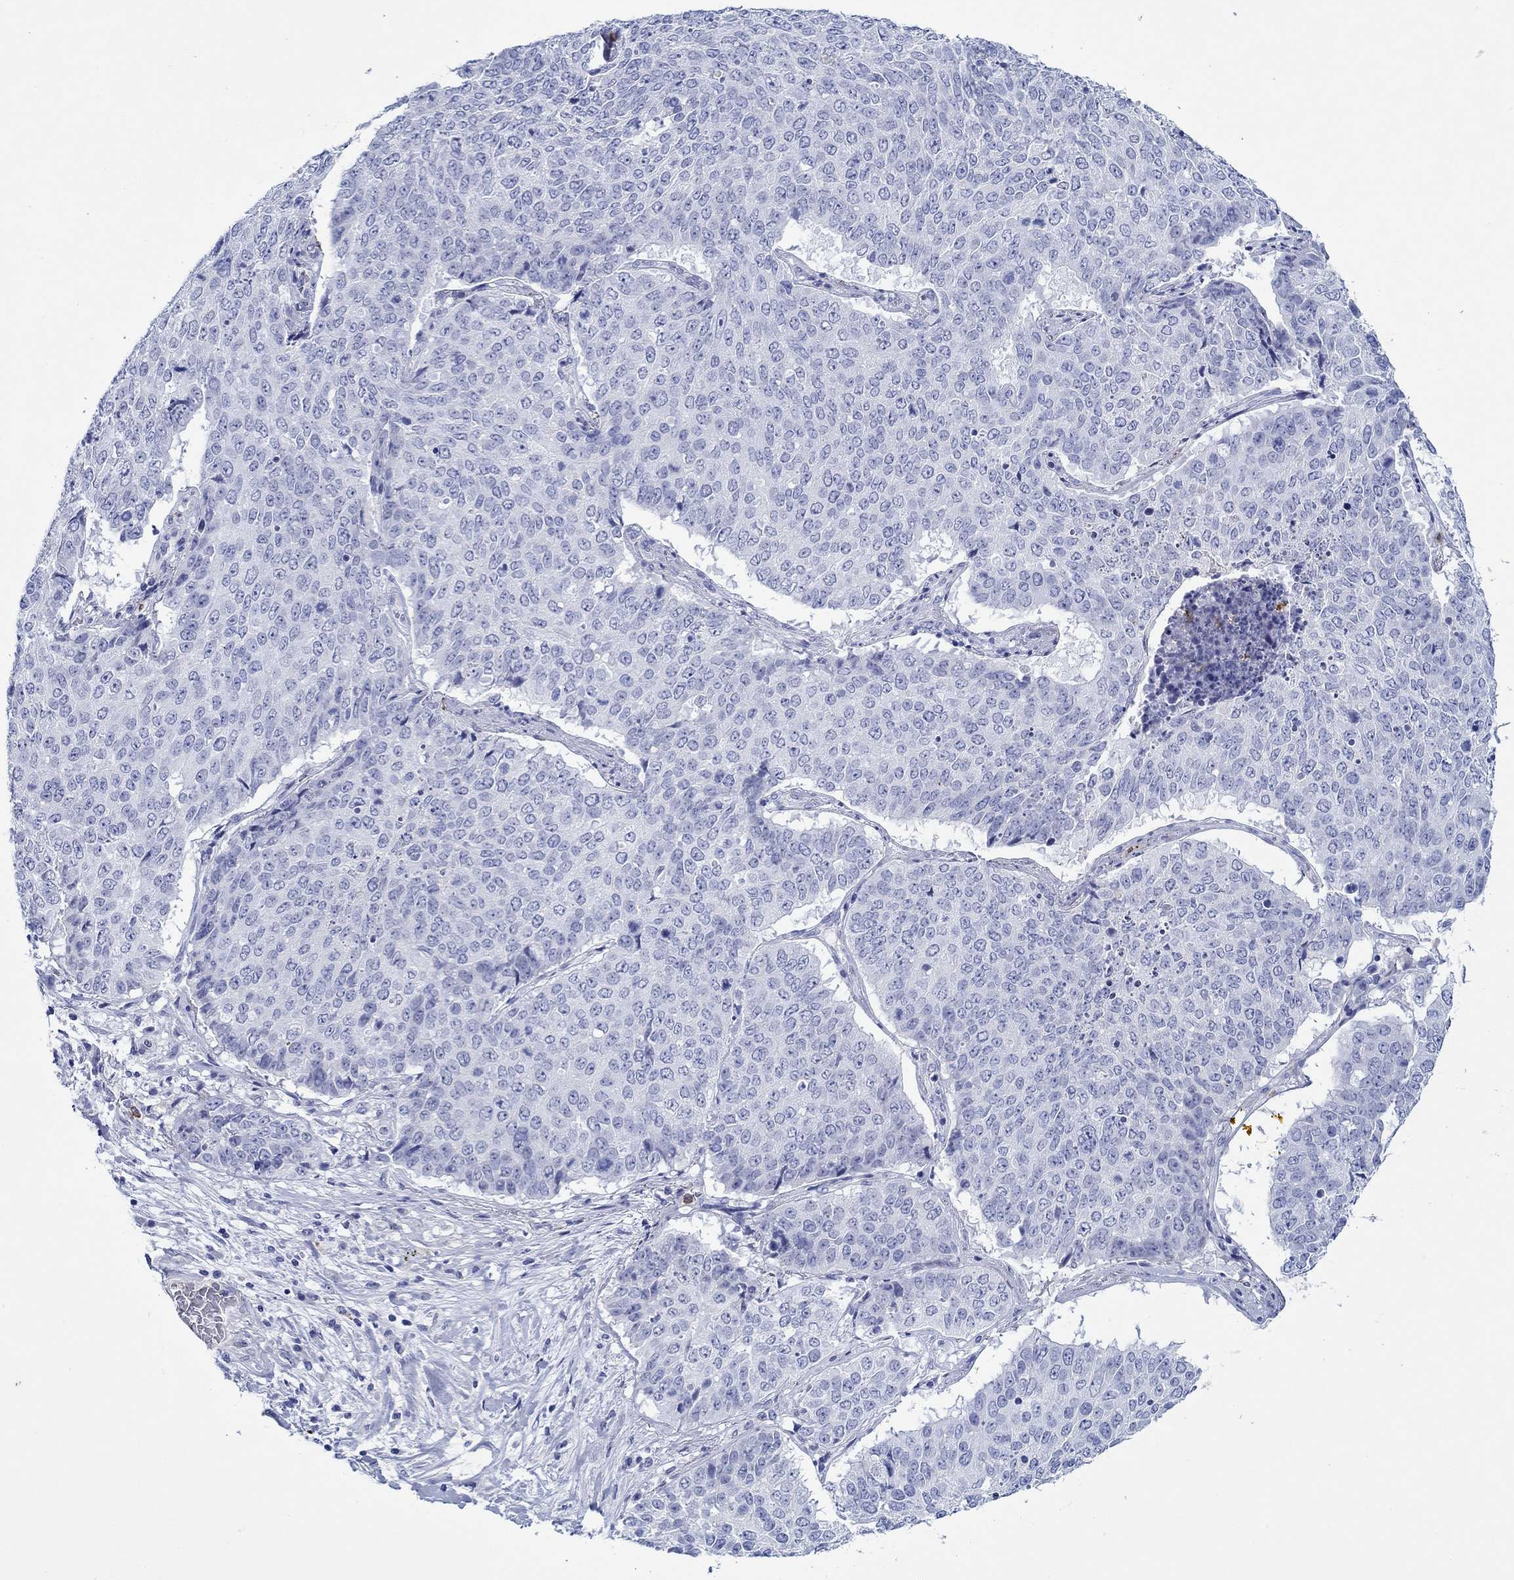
{"staining": {"intensity": "negative", "quantity": "none", "location": "none"}, "tissue": "lung cancer", "cell_type": "Tumor cells", "image_type": "cancer", "snomed": [{"axis": "morphology", "description": "Normal tissue, NOS"}, {"axis": "morphology", "description": "Squamous cell carcinoma, NOS"}, {"axis": "topography", "description": "Bronchus"}, {"axis": "topography", "description": "Lung"}], "caption": "Tumor cells are negative for brown protein staining in lung cancer.", "gene": "EPX", "patient": {"sex": "male", "age": 64}}